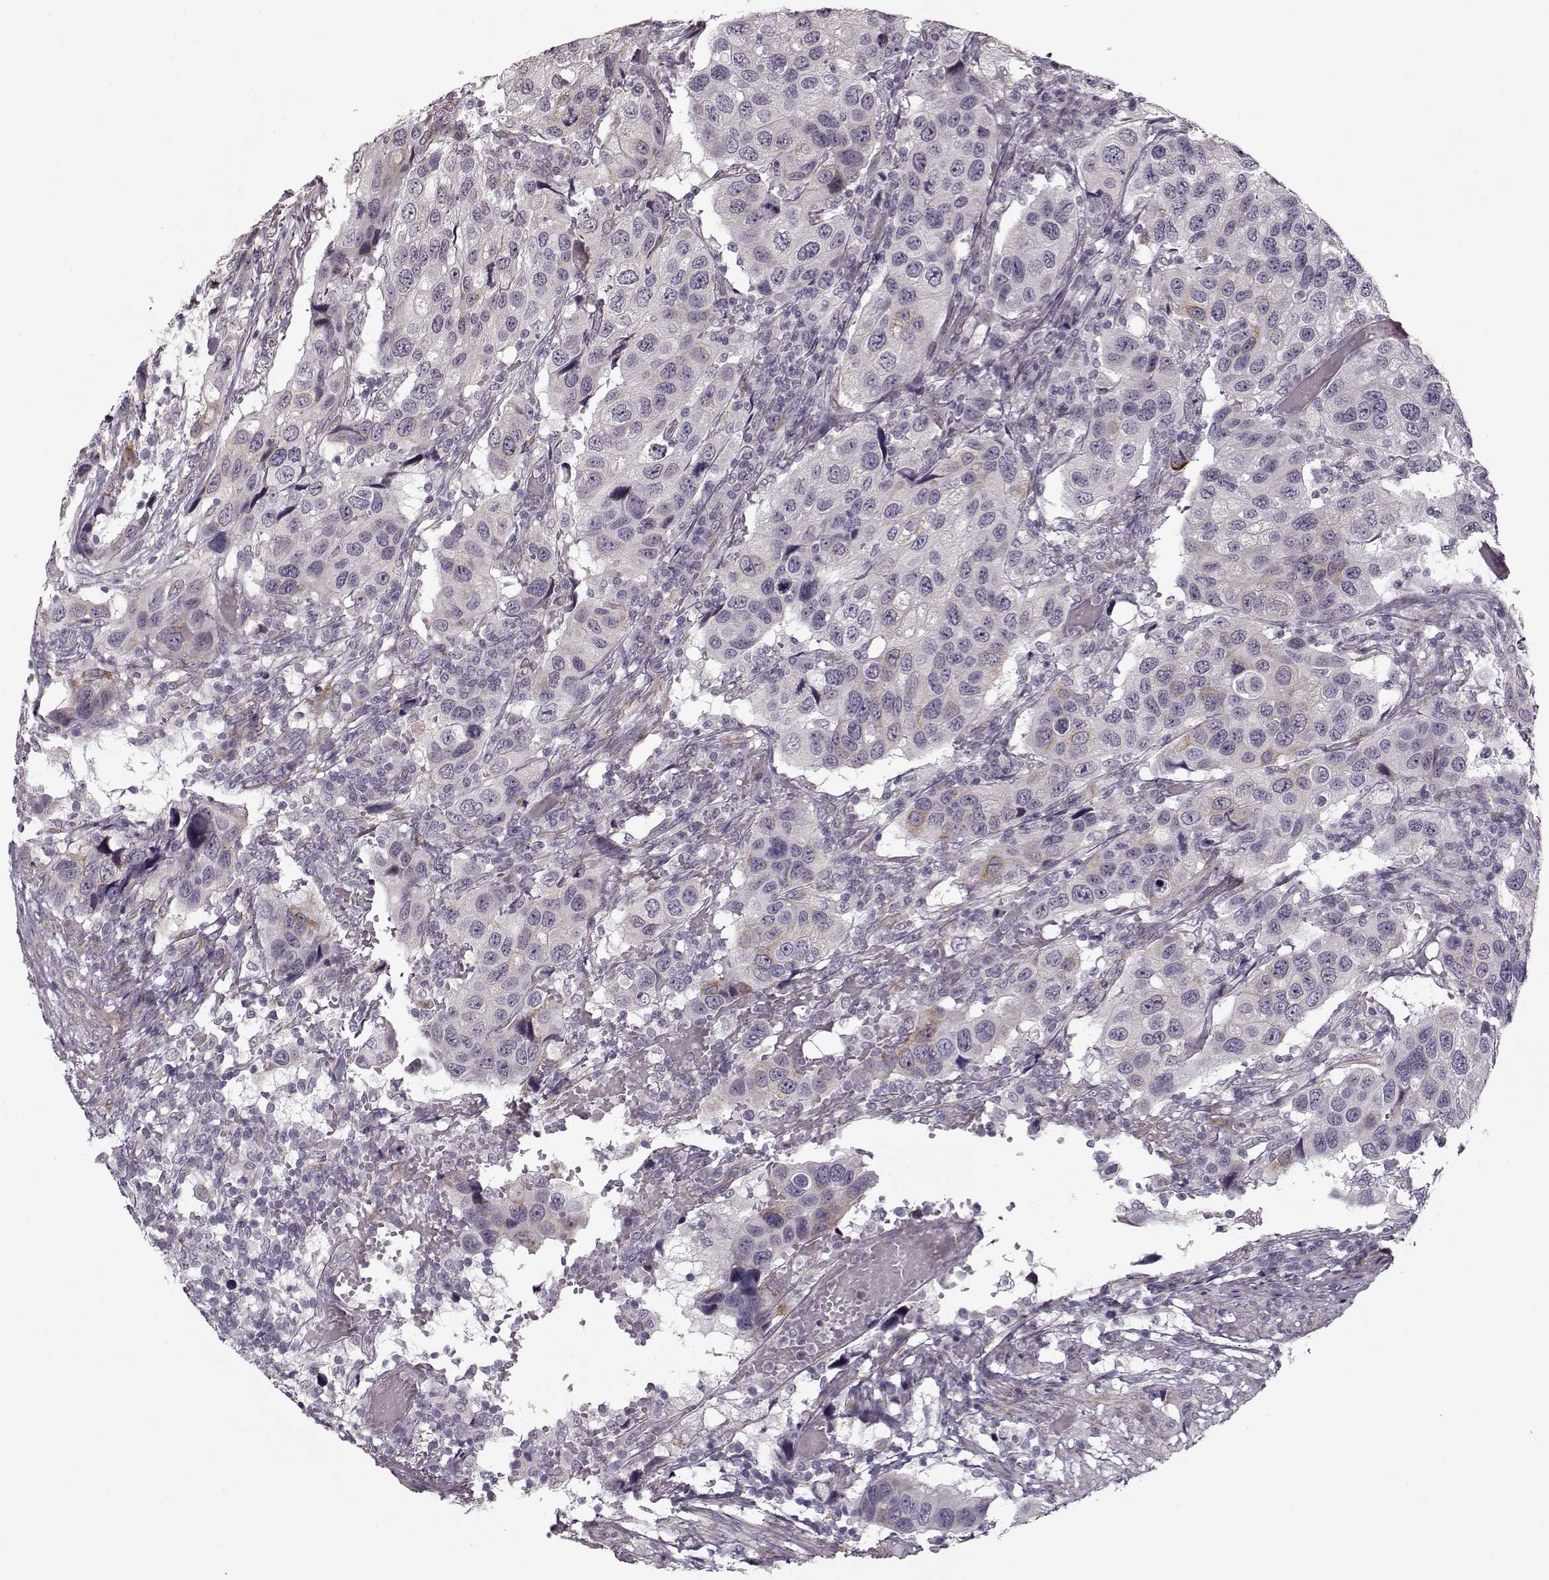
{"staining": {"intensity": "negative", "quantity": "none", "location": "none"}, "tissue": "urothelial cancer", "cell_type": "Tumor cells", "image_type": "cancer", "snomed": [{"axis": "morphology", "description": "Urothelial carcinoma, High grade"}, {"axis": "topography", "description": "Urinary bladder"}], "caption": "Human urothelial cancer stained for a protein using immunohistochemistry exhibits no expression in tumor cells.", "gene": "LAMB2", "patient": {"sex": "male", "age": 79}}